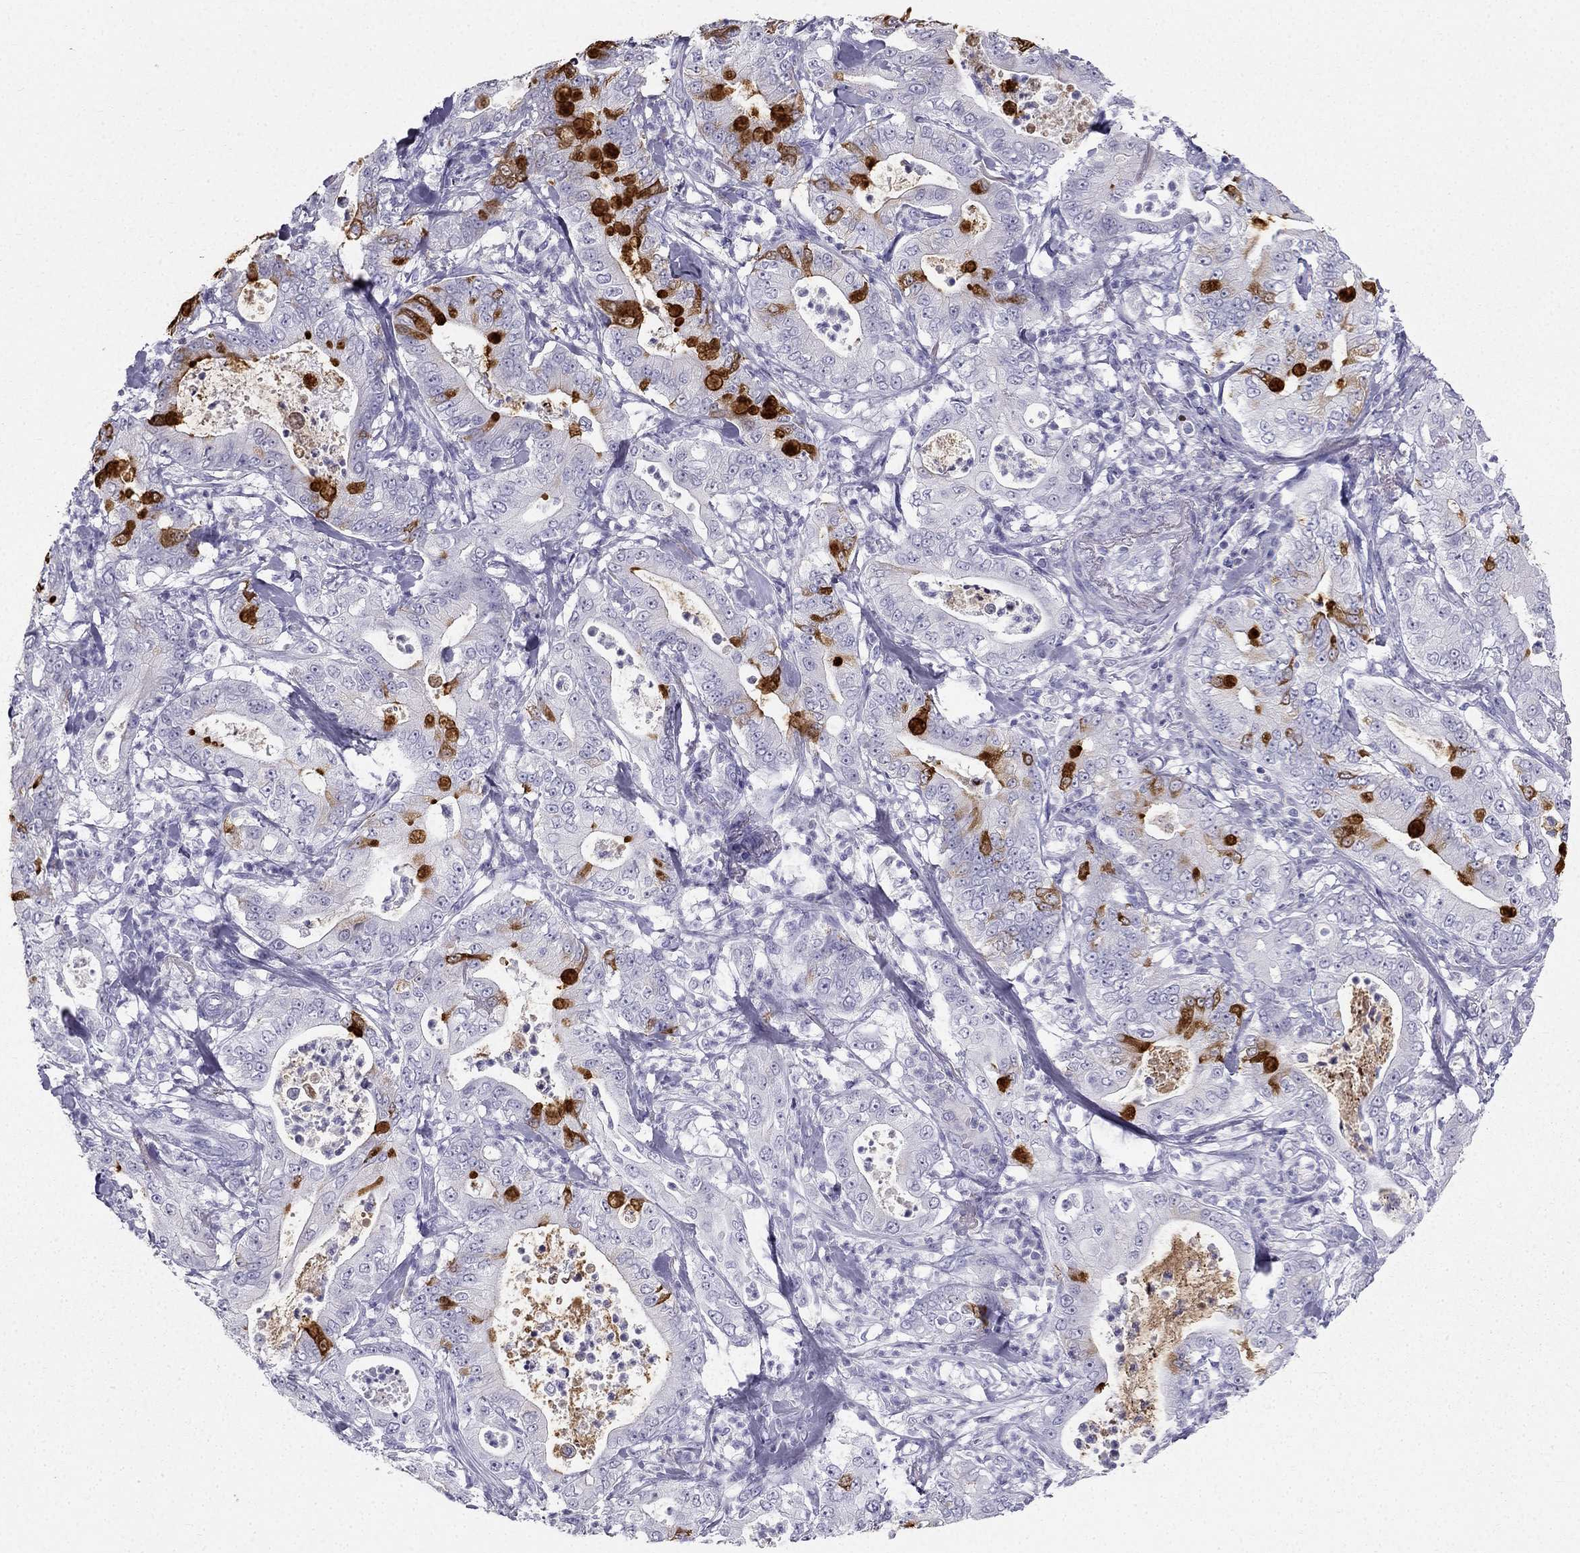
{"staining": {"intensity": "strong", "quantity": "<25%", "location": "cytoplasmic/membranous"}, "tissue": "pancreatic cancer", "cell_type": "Tumor cells", "image_type": "cancer", "snomed": [{"axis": "morphology", "description": "Adenocarcinoma, NOS"}, {"axis": "topography", "description": "Pancreas"}], "caption": "Pancreatic cancer was stained to show a protein in brown. There is medium levels of strong cytoplasmic/membranous expression in about <25% of tumor cells.", "gene": "TFF3", "patient": {"sex": "male", "age": 71}}